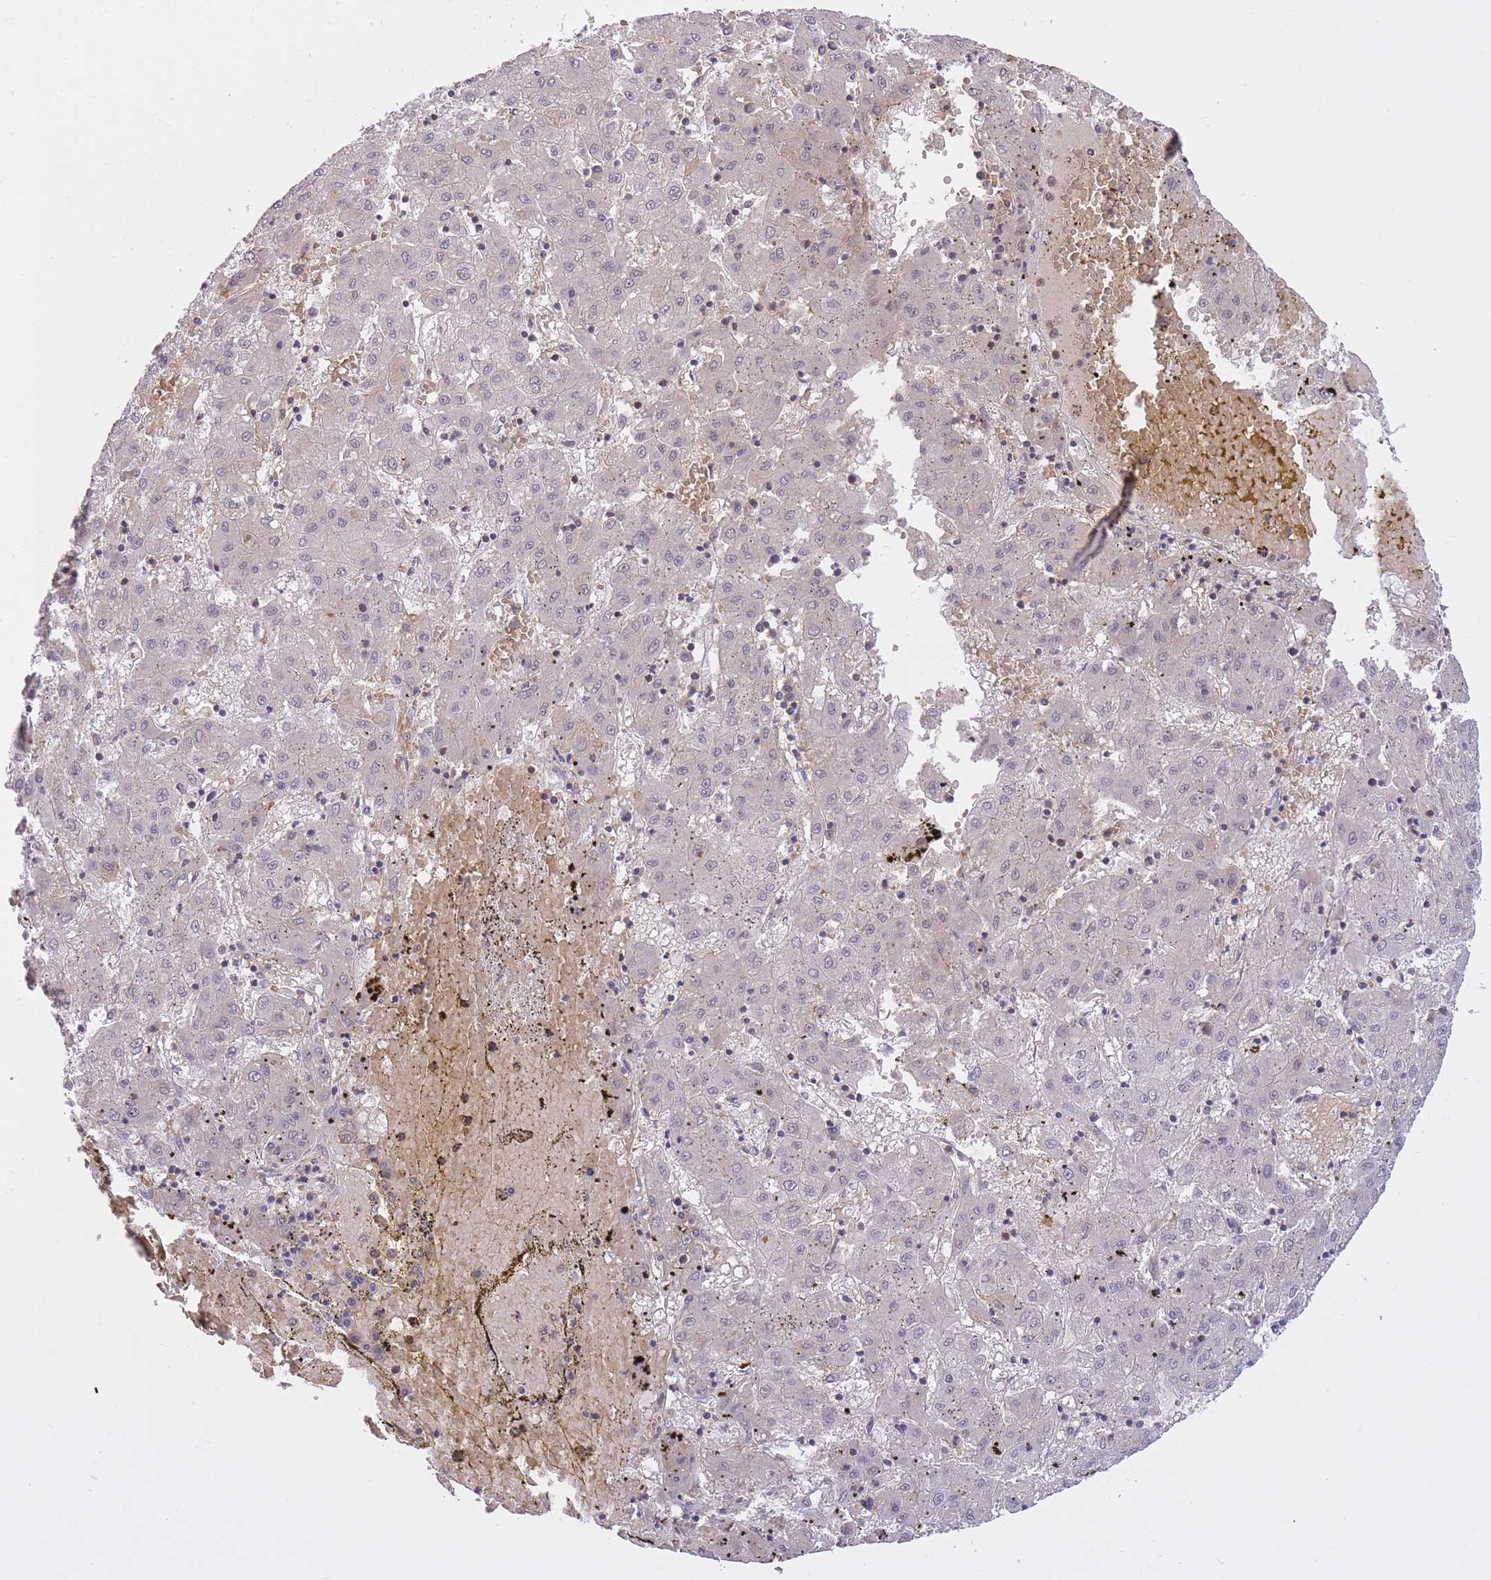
{"staining": {"intensity": "weak", "quantity": "<25%", "location": "cytoplasmic/membranous,nuclear"}, "tissue": "liver cancer", "cell_type": "Tumor cells", "image_type": "cancer", "snomed": [{"axis": "morphology", "description": "Carcinoma, Hepatocellular, NOS"}, {"axis": "topography", "description": "Liver"}], "caption": "Tumor cells are negative for protein expression in human liver cancer (hepatocellular carcinoma).", "gene": "CXorf38", "patient": {"sex": "male", "age": 72}}